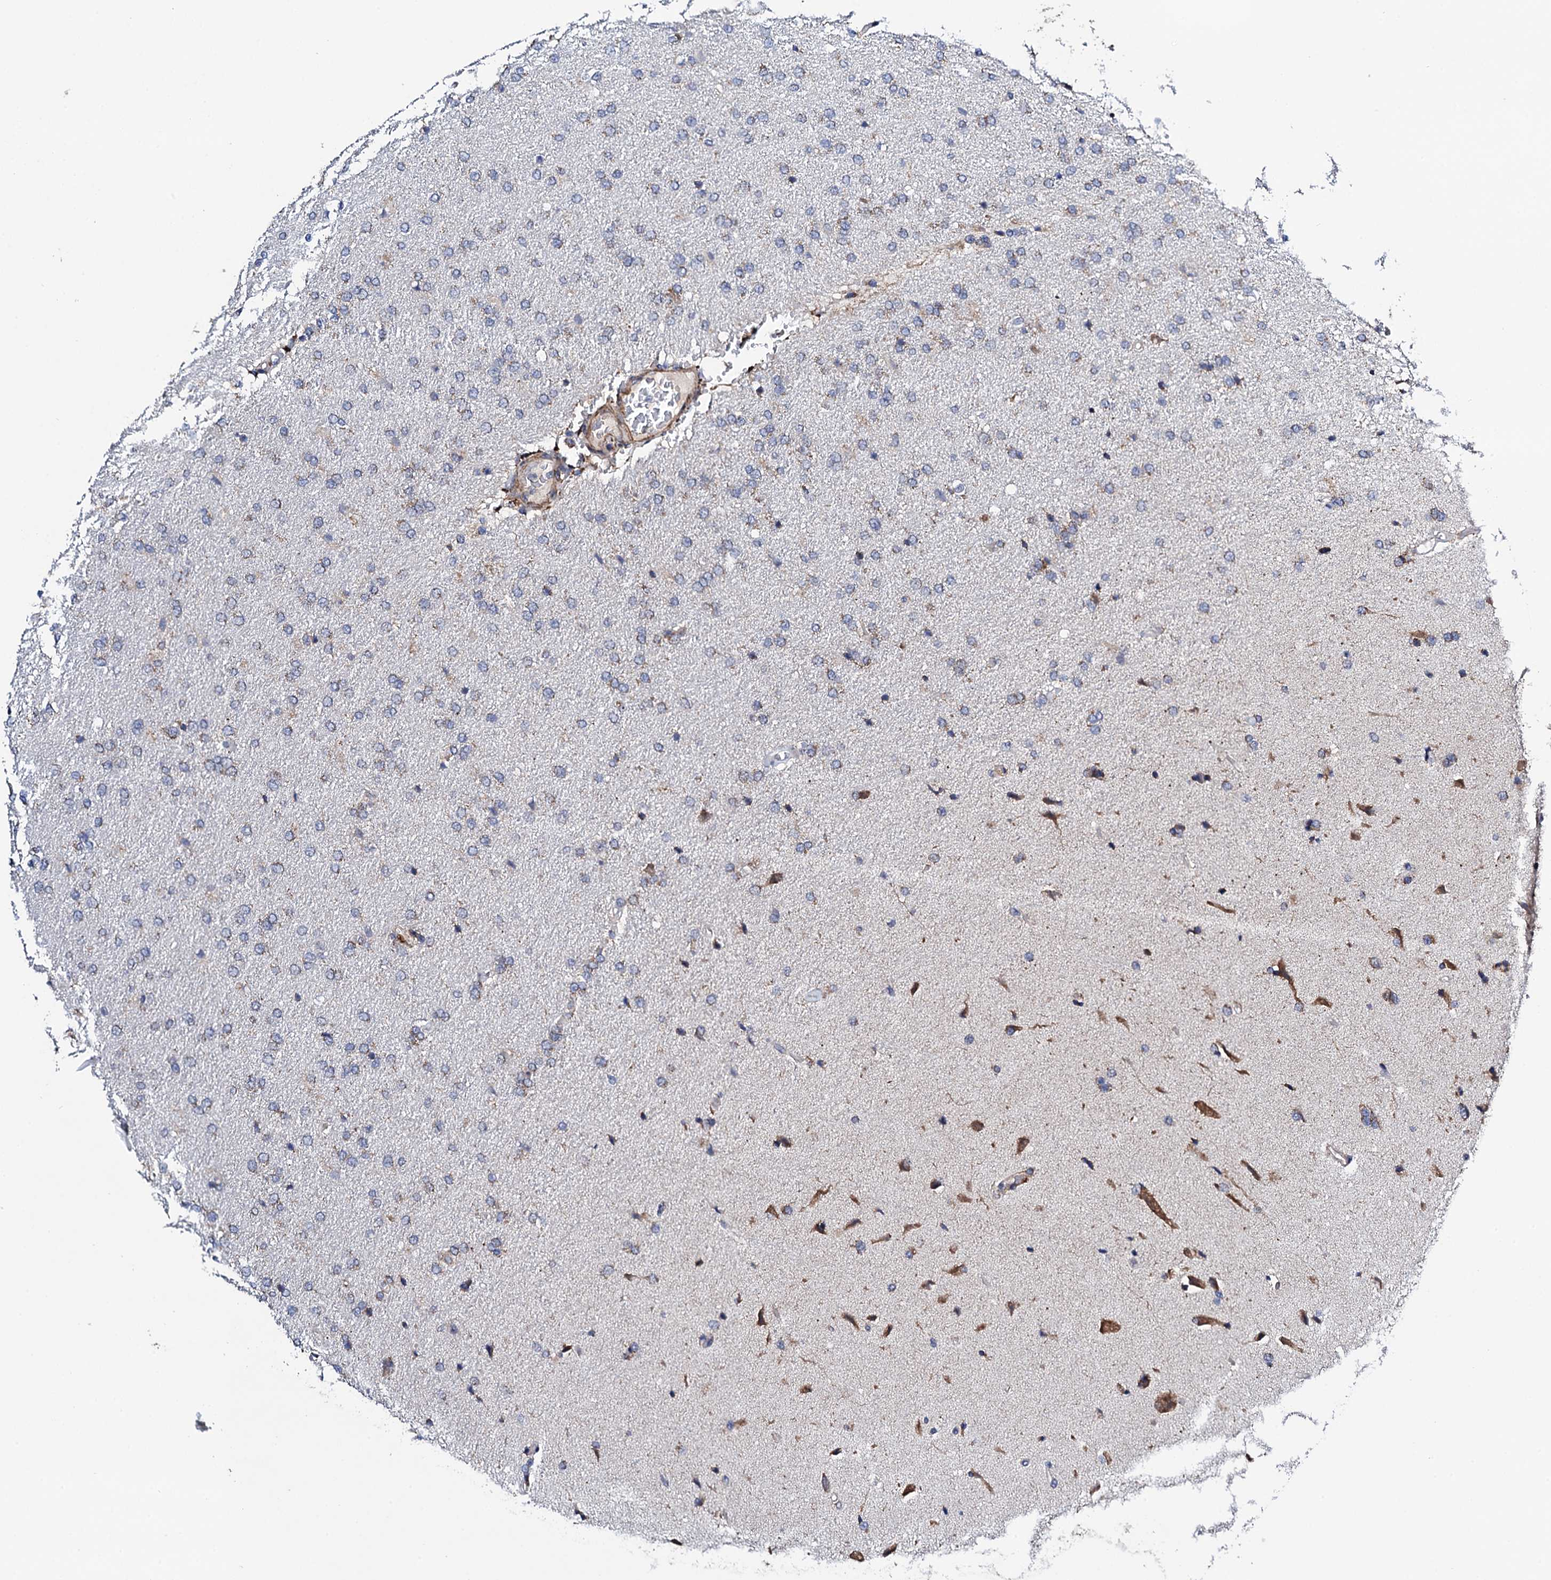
{"staining": {"intensity": "weak", "quantity": "<25%", "location": "cytoplasmic/membranous"}, "tissue": "glioma", "cell_type": "Tumor cells", "image_type": "cancer", "snomed": [{"axis": "morphology", "description": "Glioma, malignant, High grade"}, {"axis": "topography", "description": "Brain"}], "caption": "Tumor cells are negative for brown protein staining in glioma.", "gene": "COG4", "patient": {"sex": "male", "age": 72}}